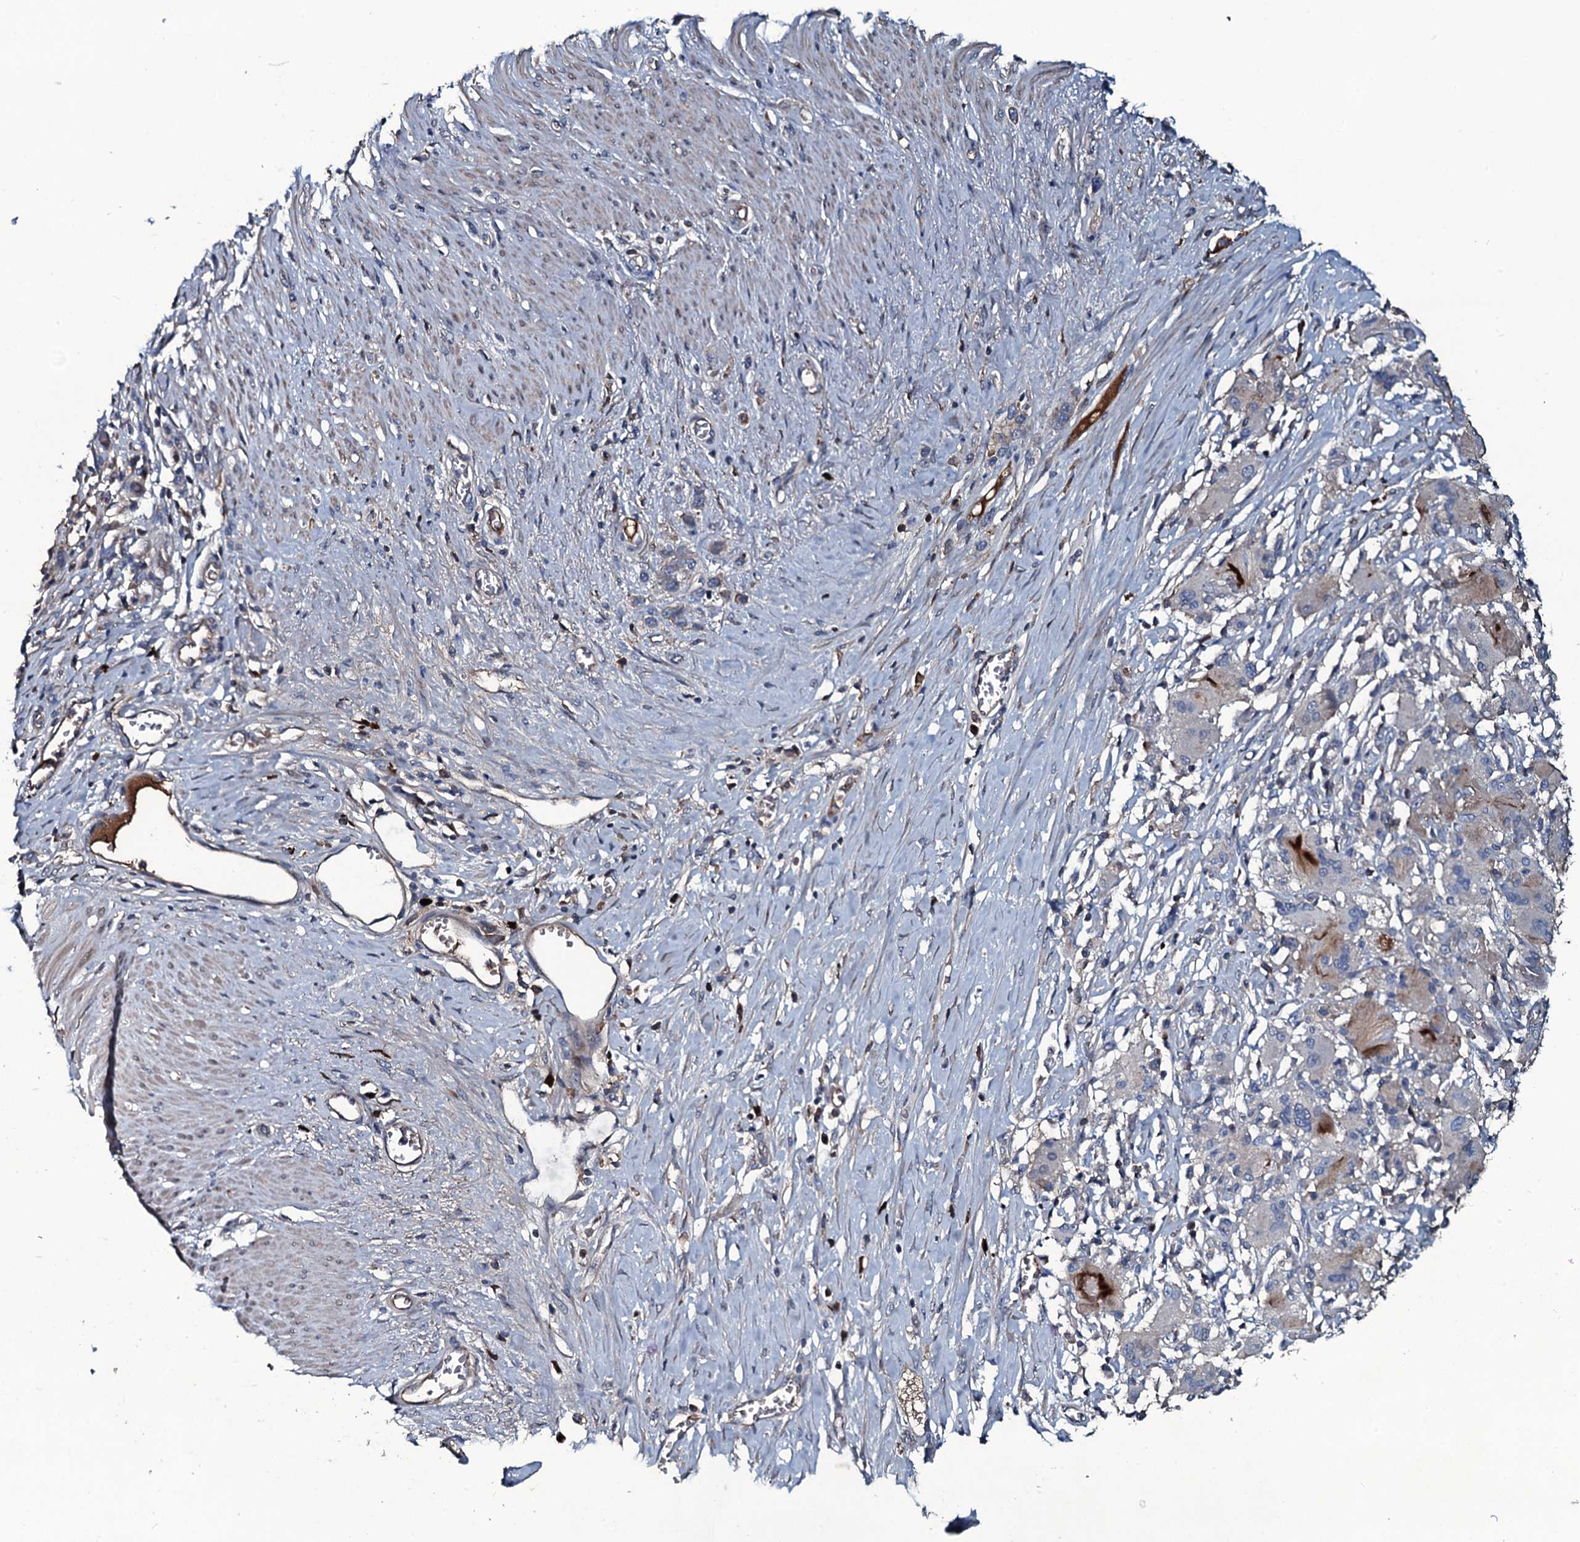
{"staining": {"intensity": "weak", "quantity": "<25%", "location": "cytoplasmic/membranous"}, "tissue": "stomach cancer", "cell_type": "Tumor cells", "image_type": "cancer", "snomed": [{"axis": "morphology", "description": "Adenocarcinoma, NOS"}, {"axis": "morphology", "description": "Adenocarcinoma, High grade"}, {"axis": "topography", "description": "Stomach, upper"}, {"axis": "topography", "description": "Stomach, lower"}], "caption": "DAB immunohistochemical staining of human stomach cancer shows no significant expression in tumor cells.", "gene": "LYG2", "patient": {"sex": "female", "age": 65}}